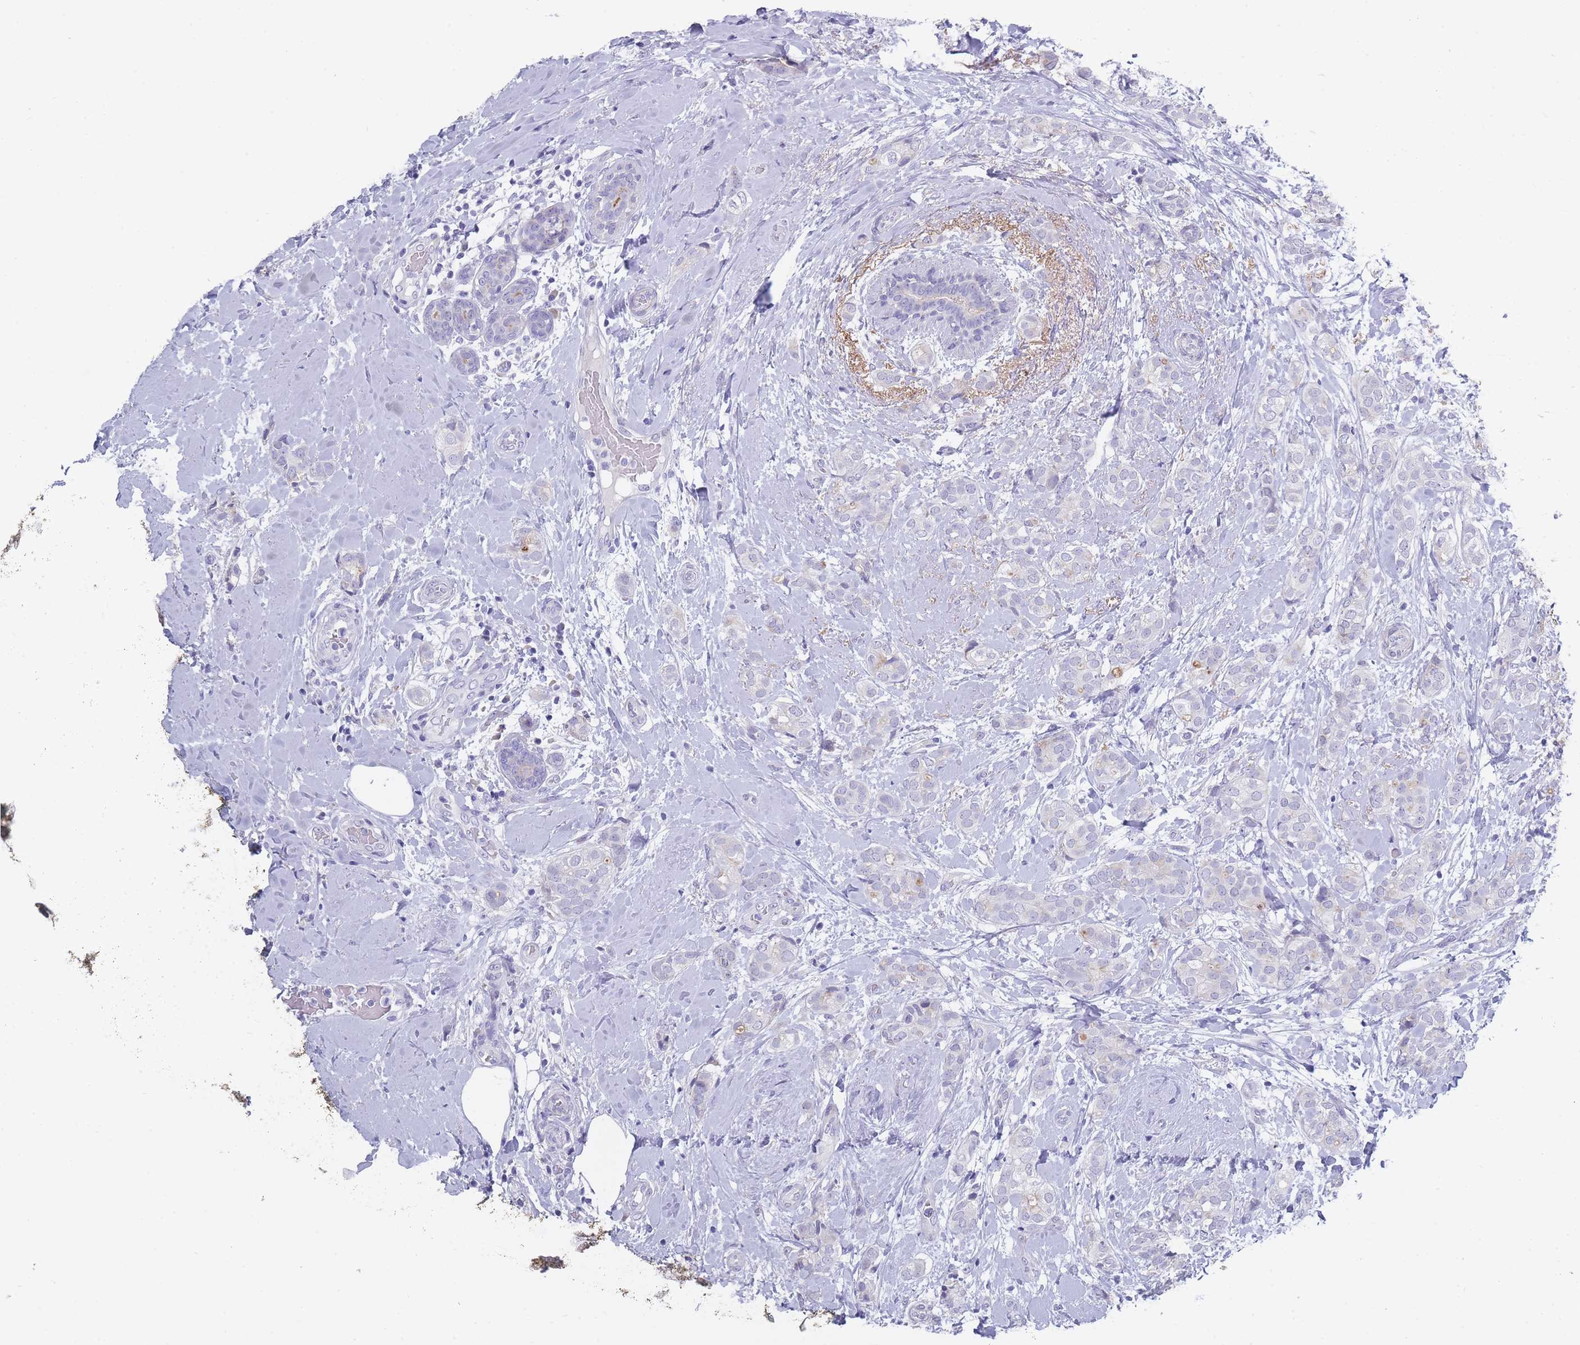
{"staining": {"intensity": "negative", "quantity": "none", "location": "none"}, "tissue": "breast cancer", "cell_type": "Tumor cells", "image_type": "cancer", "snomed": [{"axis": "morphology", "description": "Duct carcinoma"}, {"axis": "topography", "description": "Breast"}], "caption": "A photomicrograph of breast cancer (intraductal carcinoma) stained for a protein demonstrates no brown staining in tumor cells.", "gene": "PIGU", "patient": {"sex": "female", "age": 73}}